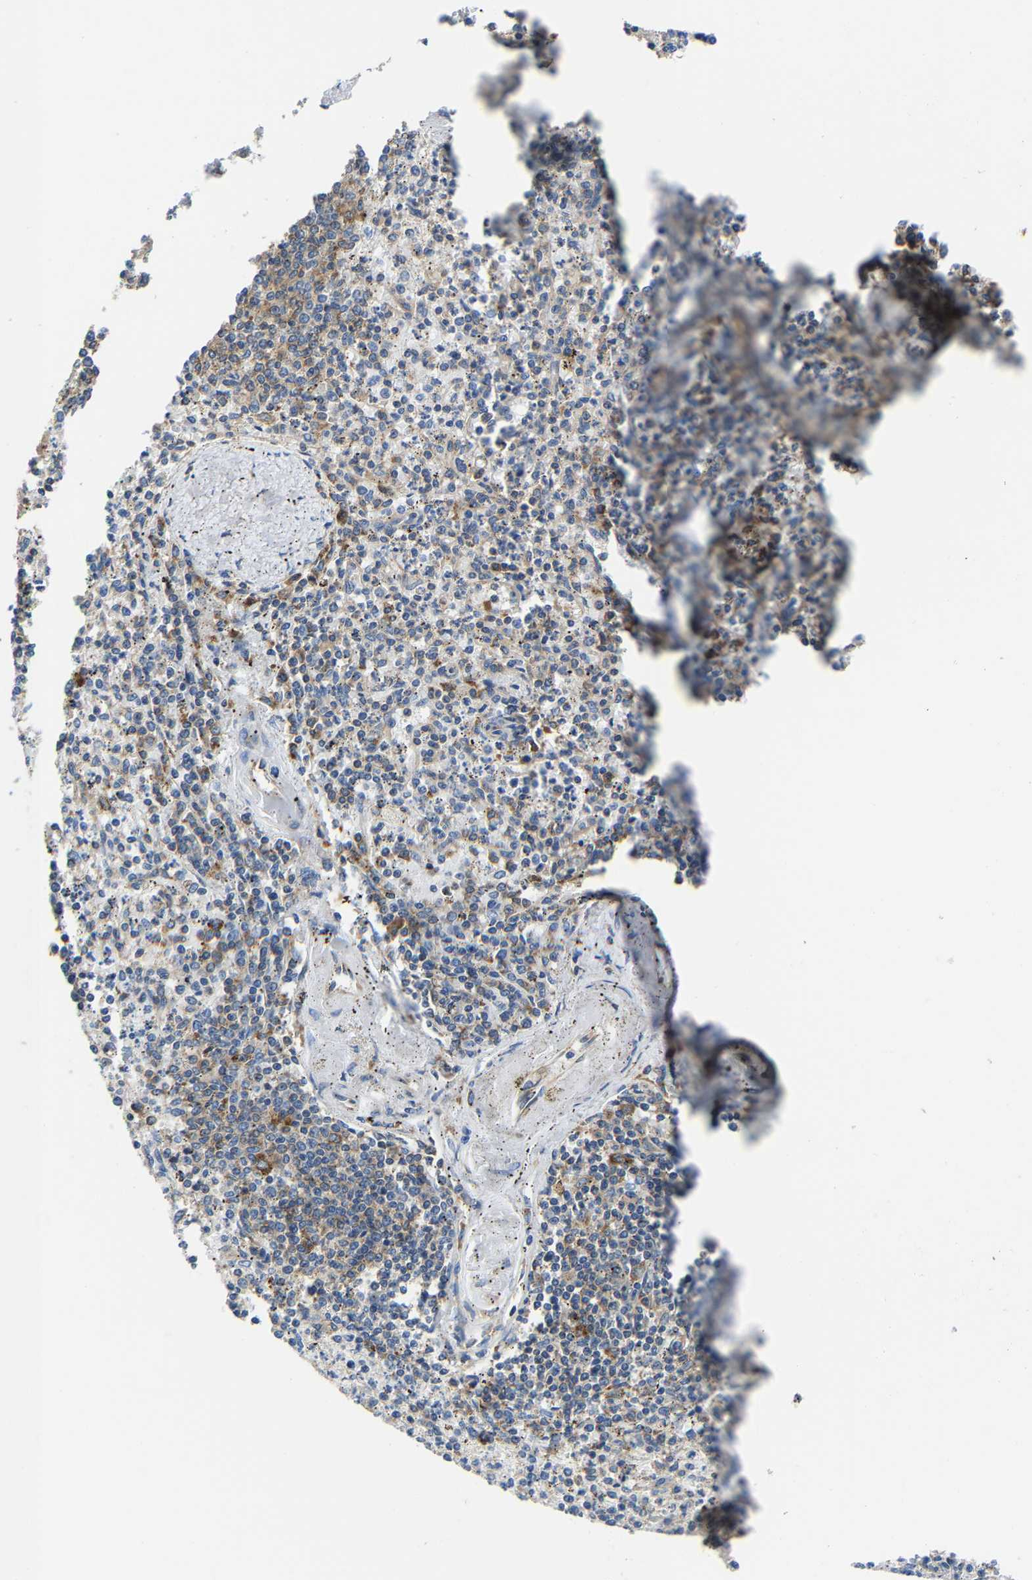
{"staining": {"intensity": "weak", "quantity": "25%-75%", "location": "cytoplasmic/membranous"}, "tissue": "spleen", "cell_type": "Cells in red pulp", "image_type": "normal", "snomed": [{"axis": "morphology", "description": "Normal tissue, NOS"}, {"axis": "topography", "description": "Spleen"}], "caption": "High-power microscopy captured an IHC micrograph of unremarkable spleen, revealing weak cytoplasmic/membranous positivity in approximately 25%-75% of cells in red pulp.", "gene": "G3BP2", "patient": {"sex": "male", "age": 72}}